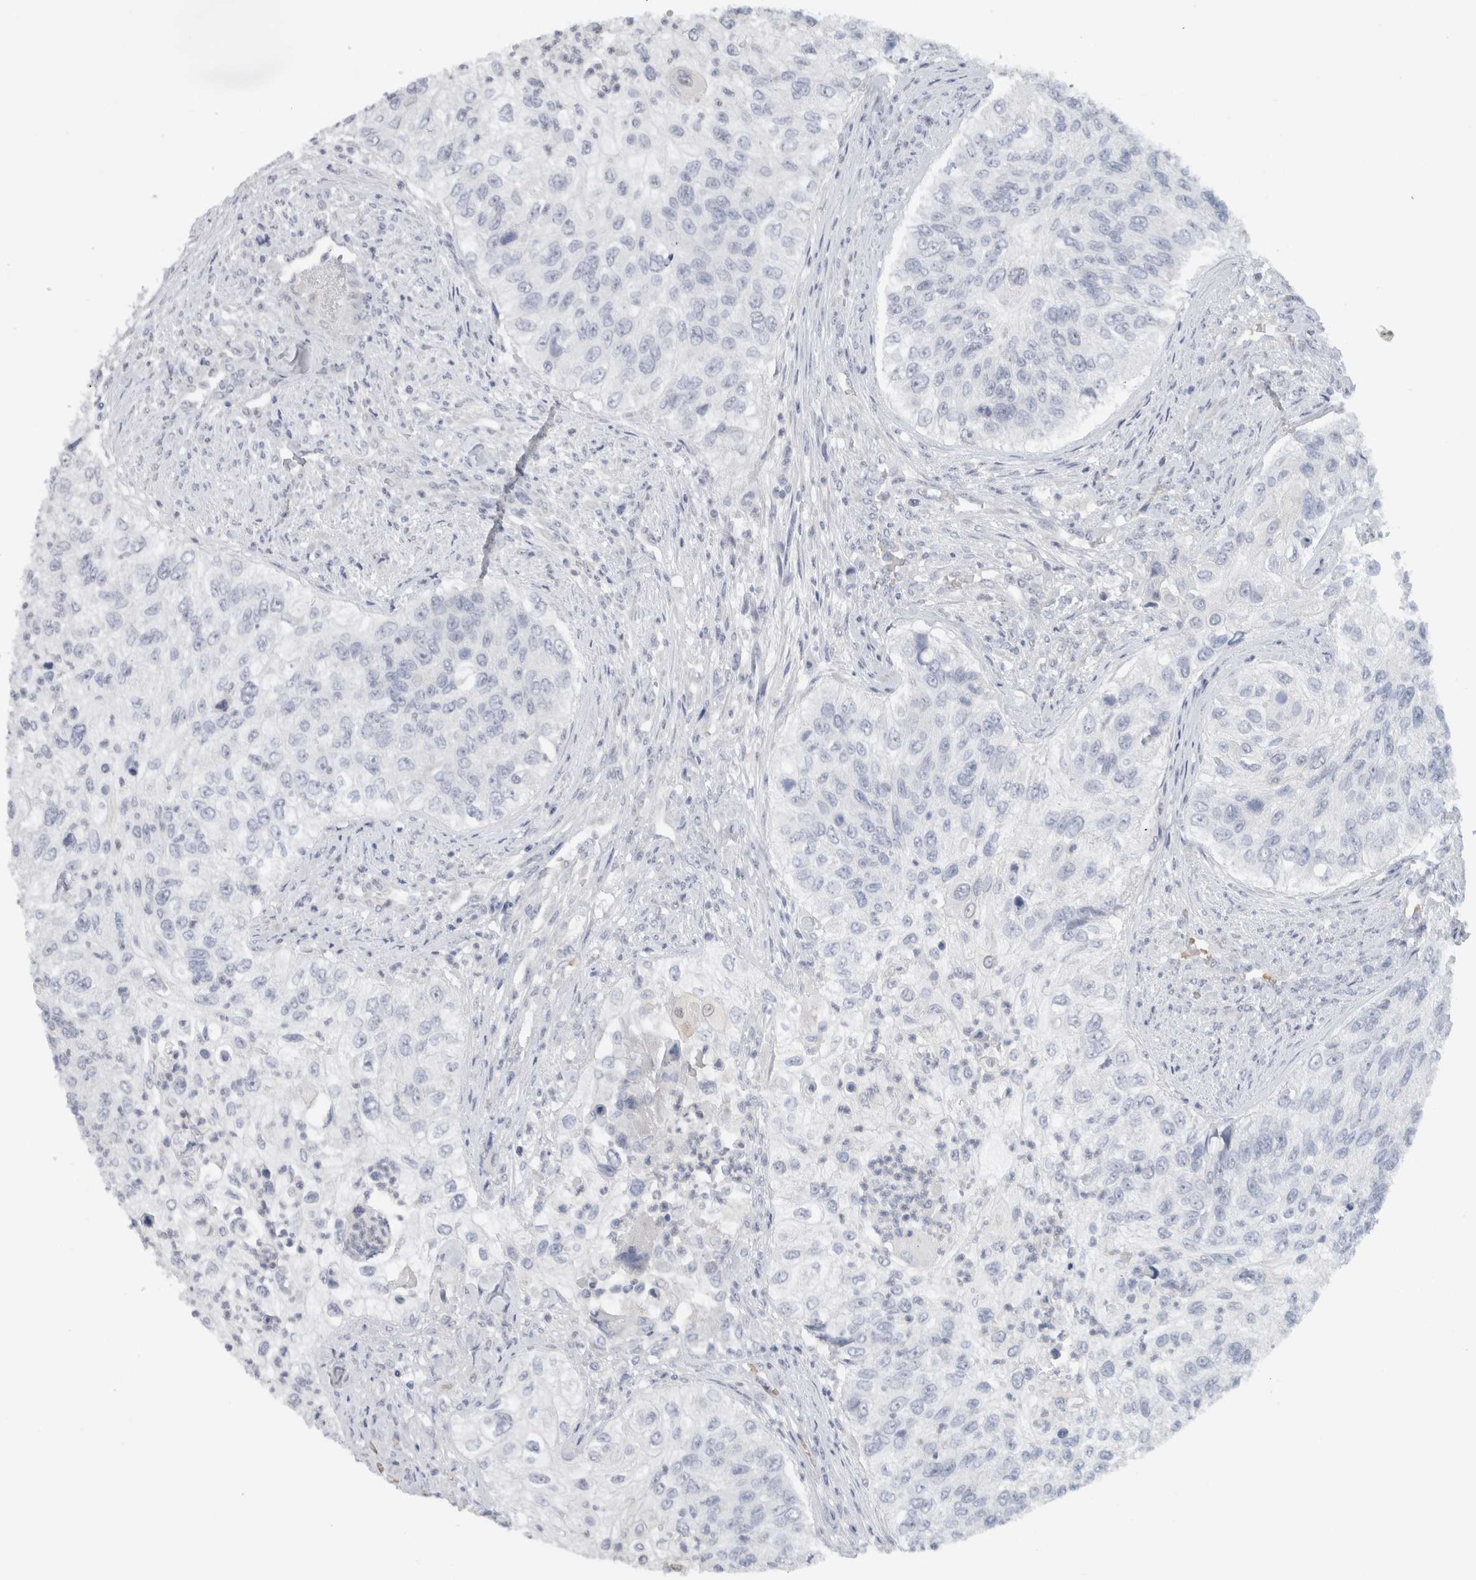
{"staining": {"intensity": "negative", "quantity": "none", "location": "none"}, "tissue": "urothelial cancer", "cell_type": "Tumor cells", "image_type": "cancer", "snomed": [{"axis": "morphology", "description": "Urothelial carcinoma, High grade"}, {"axis": "topography", "description": "Urinary bladder"}], "caption": "The photomicrograph displays no significant staining in tumor cells of urothelial cancer.", "gene": "FMR1NB", "patient": {"sex": "female", "age": 60}}